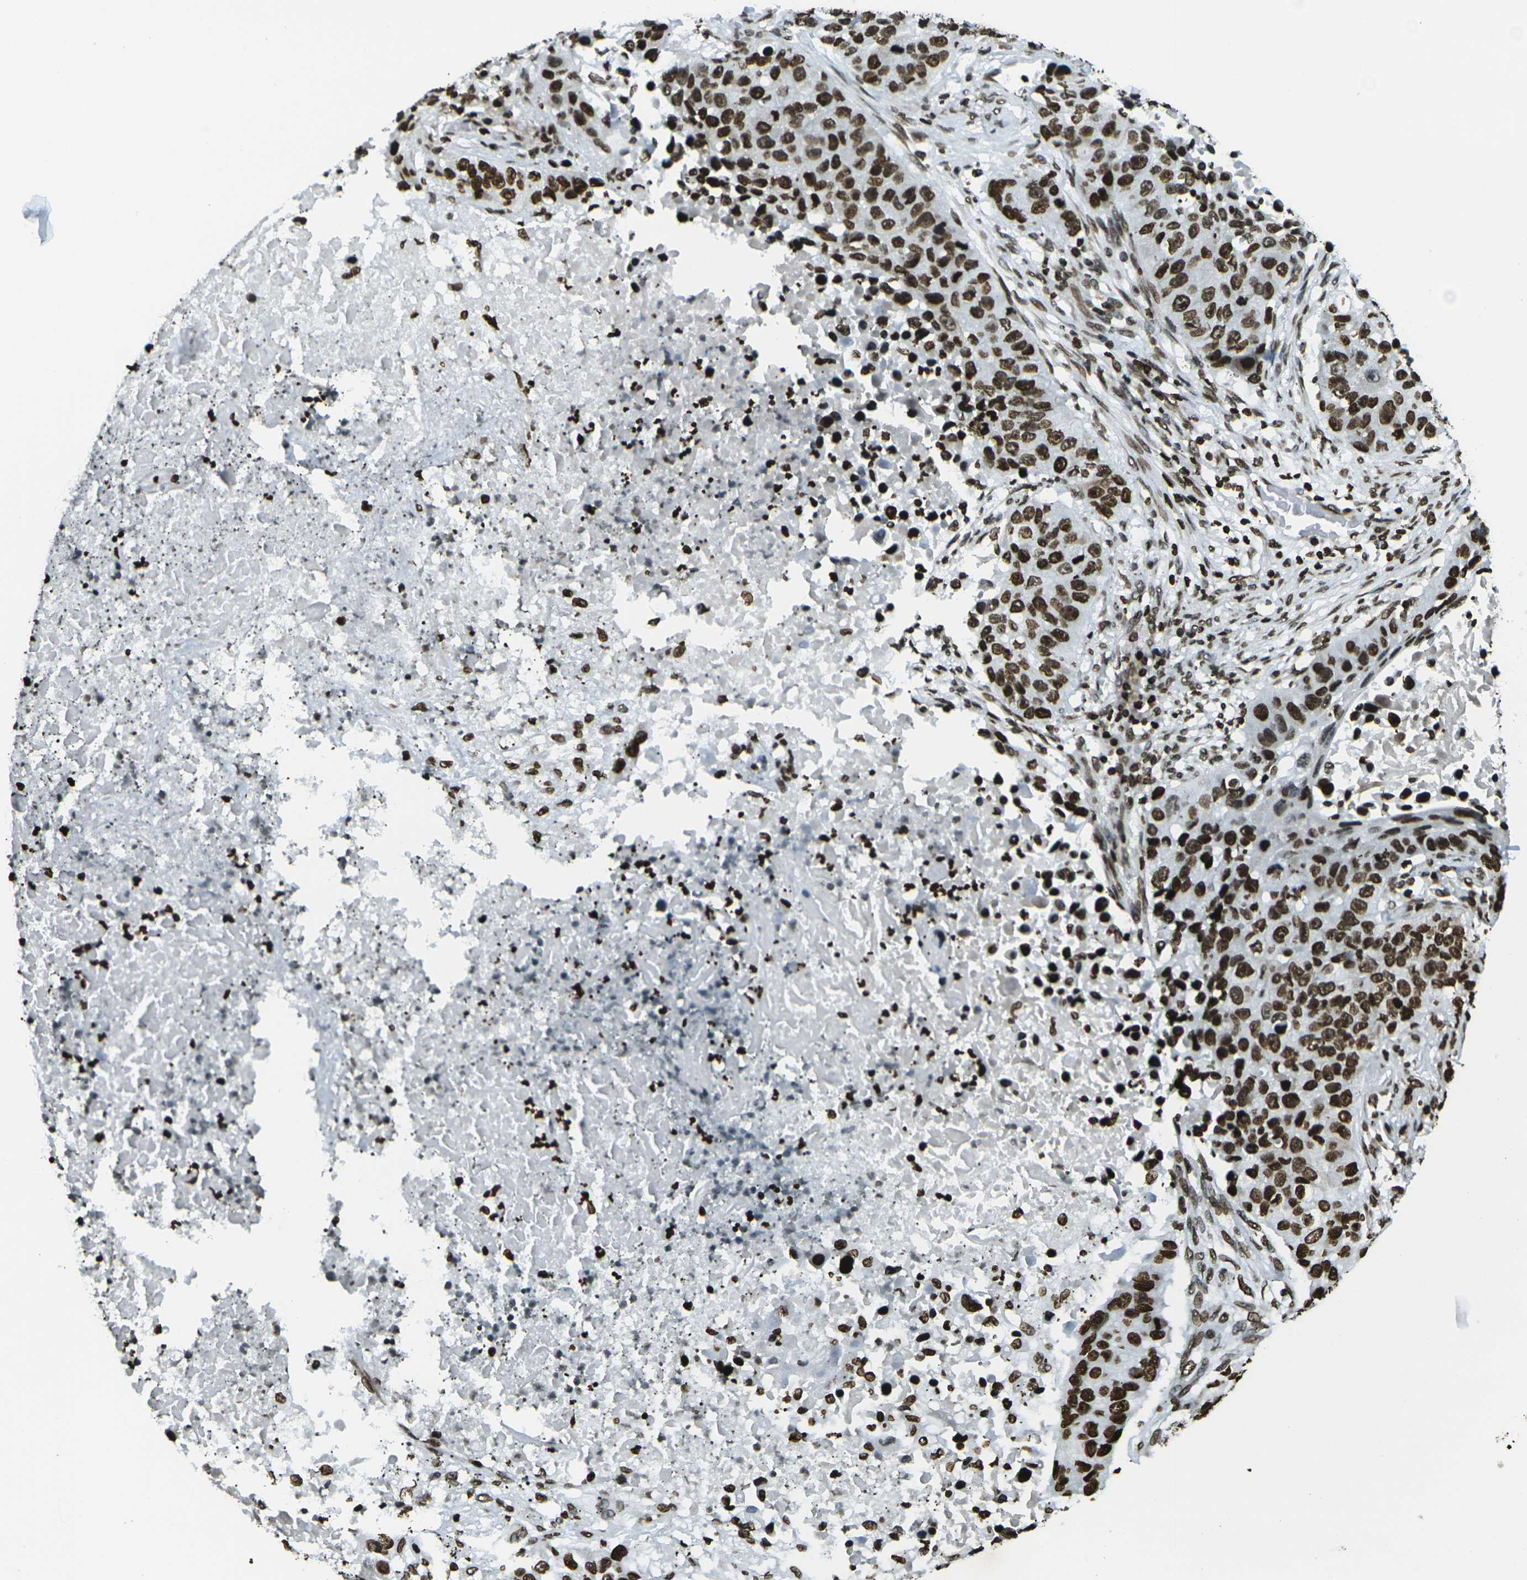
{"staining": {"intensity": "strong", "quantity": ">75%", "location": "nuclear"}, "tissue": "lung cancer", "cell_type": "Tumor cells", "image_type": "cancer", "snomed": [{"axis": "morphology", "description": "Squamous cell carcinoma, NOS"}, {"axis": "topography", "description": "Lung"}], "caption": "Lung cancer was stained to show a protein in brown. There is high levels of strong nuclear expression in approximately >75% of tumor cells. (brown staining indicates protein expression, while blue staining denotes nuclei).", "gene": "H1-2", "patient": {"sex": "male", "age": 57}}